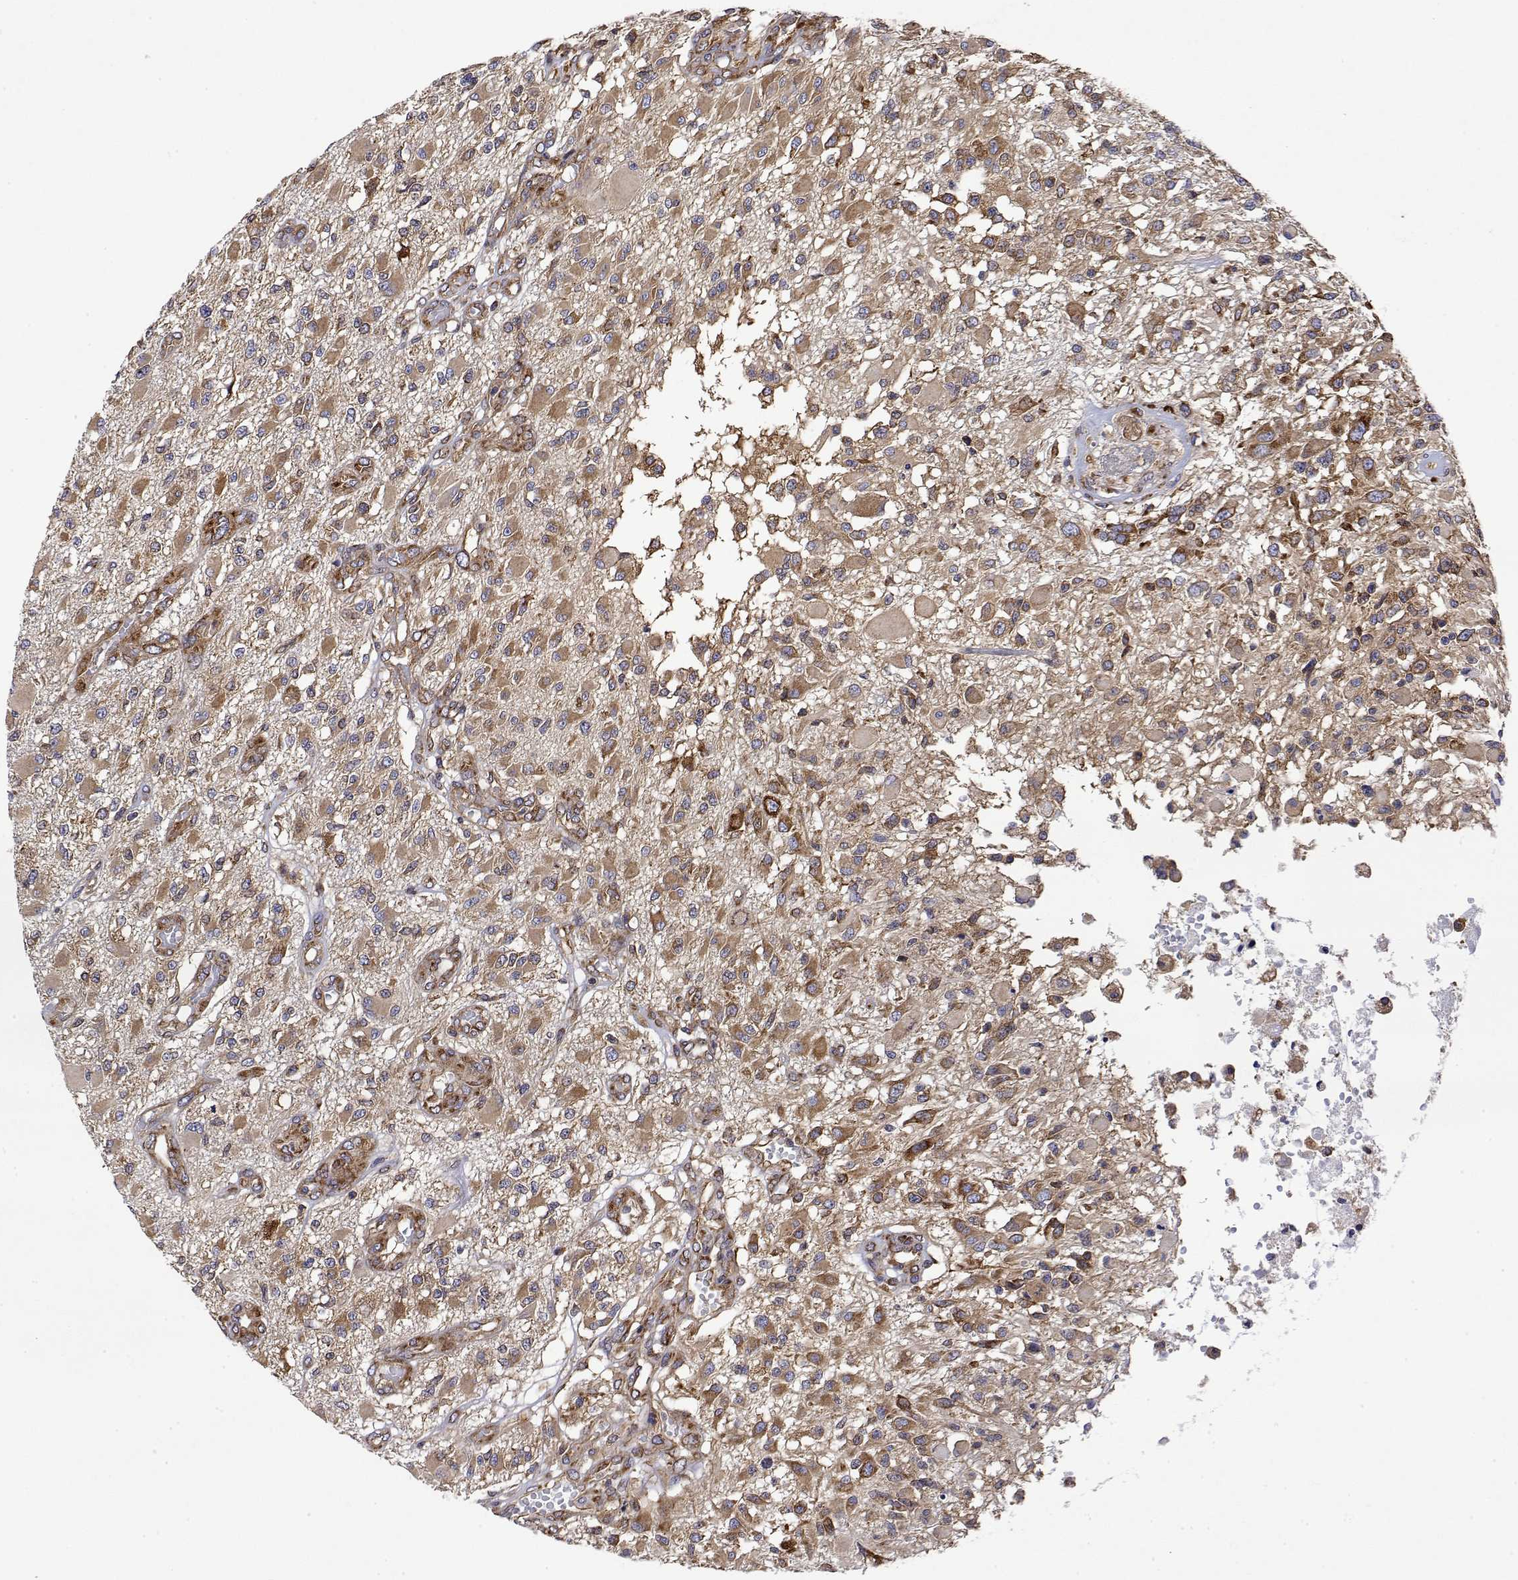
{"staining": {"intensity": "moderate", "quantity": ">75%", "location": "cytoplasmic/membranous"}, "tissue": "glioma", "cell_type": "Tumor cells", "image_type": "cancer", "snomed": [{"axis": "morphology", "description": "Glioma, malignant, High grade"}, {"axis": "topography", "description": "Brain"}], "caption": "High-power microscopy captured an IHC histopathology image of glioma, revealing moderate cytoplasmic/membranous positivity in approximately >75% of tumor cells. The staining is performed using DAB brown chromogen to label protein expression. The nuclei are counter-stained blue using hematoxylin.", "gene": "EEF1G", "patient": {"sex": "female", "age": 63}}